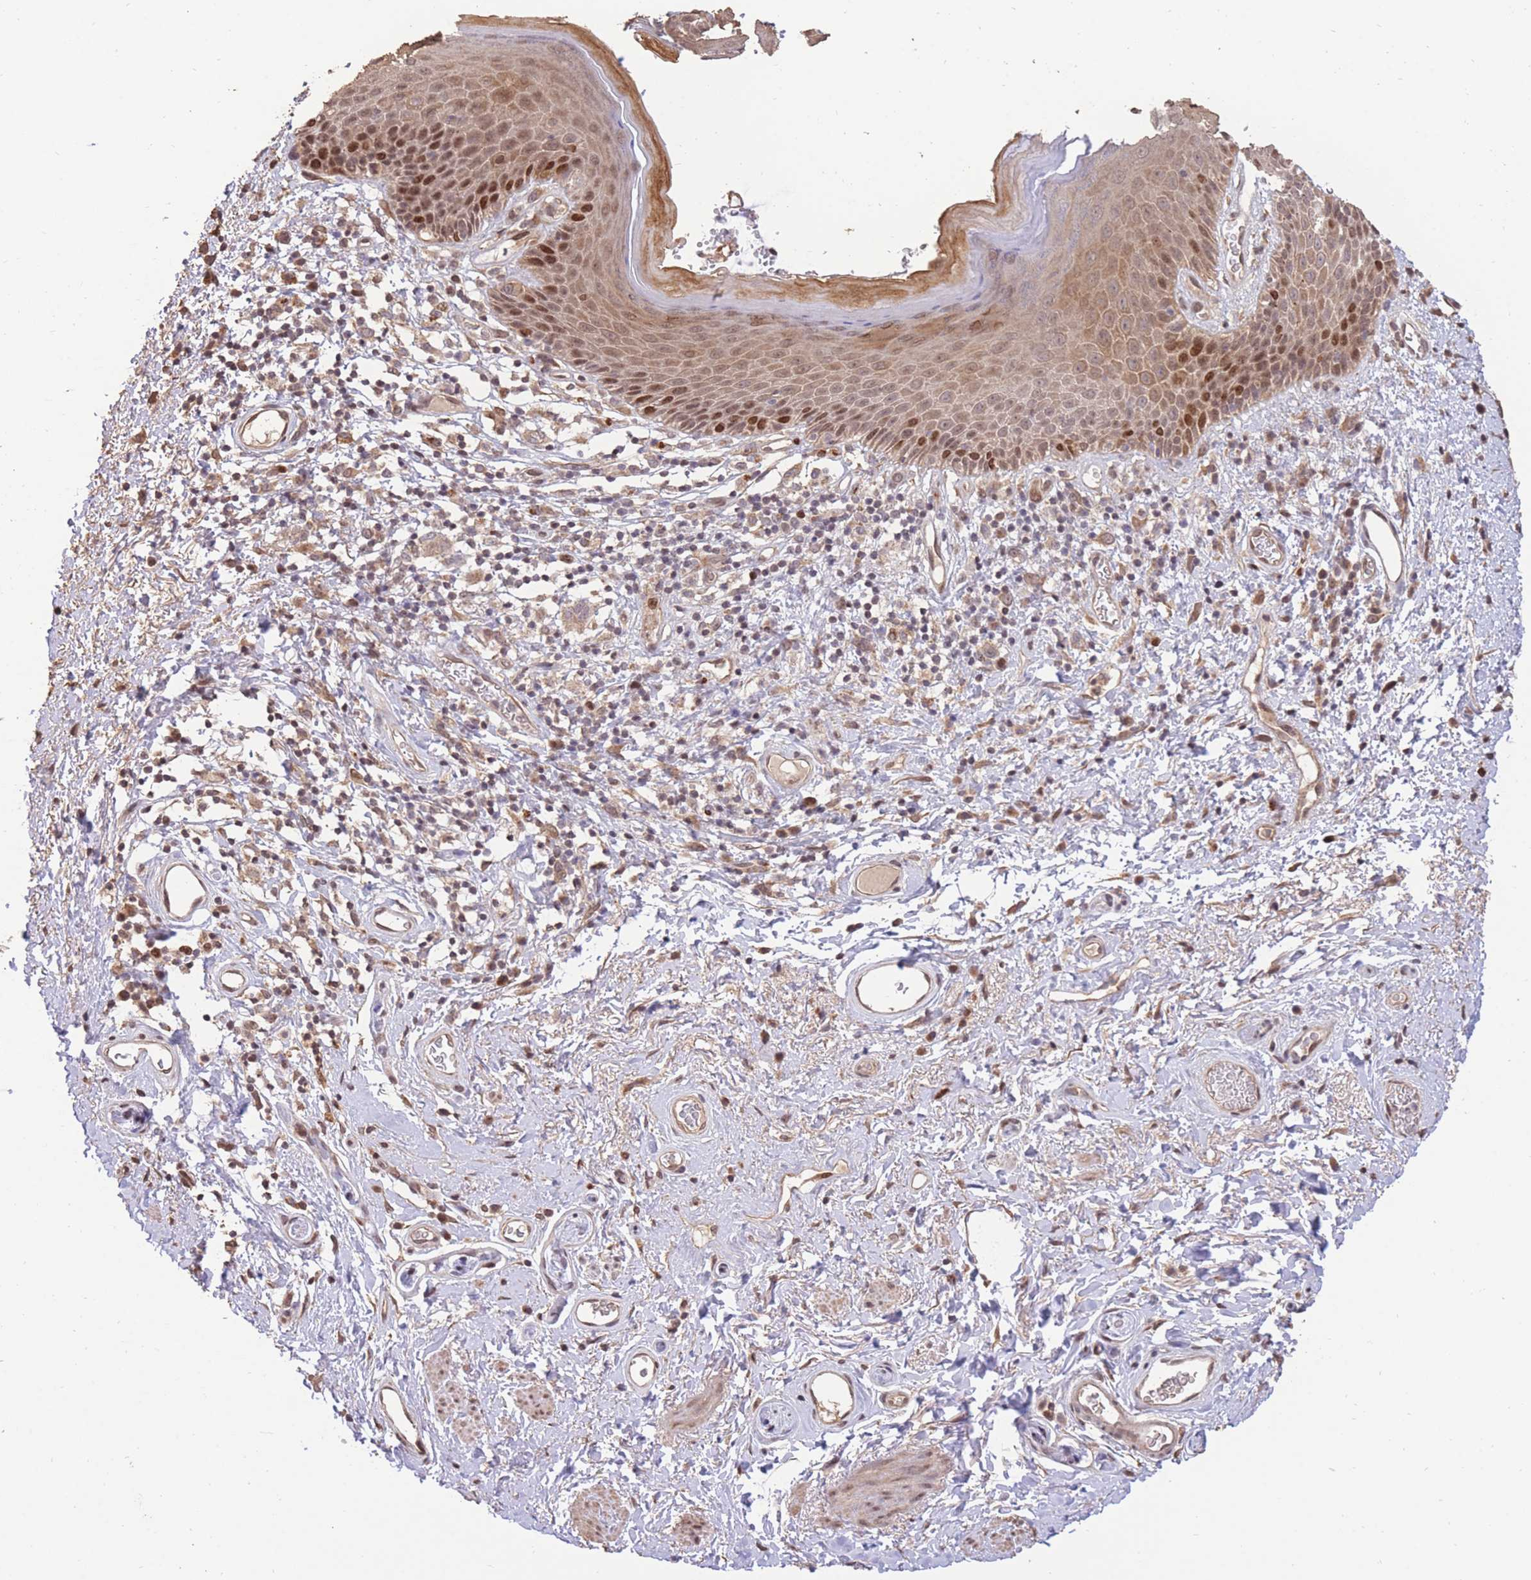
{"staining": {"intensity": "moderate", "quantity": ">75%", "location": "cytoplasmic/membranous,nuclear"}, "tissue": "skin", "cell_type": "Epidermal cells", "image_type": "normal", "snomed": [{"axis": "morphology", "description": "Normal tissue, NOS"}, {"axis": "topography", "description": "Anal"}], "caption": "Immunohistochemistry (IHC) image of normal human skin stained for a protein (brown), which displays medium levels of moderate cytoplasmic/membranous,nuclear staining in about >75% of epidermal cells.", "gene": "RGS14", "patient": {"sex": "female", "age": 46}}